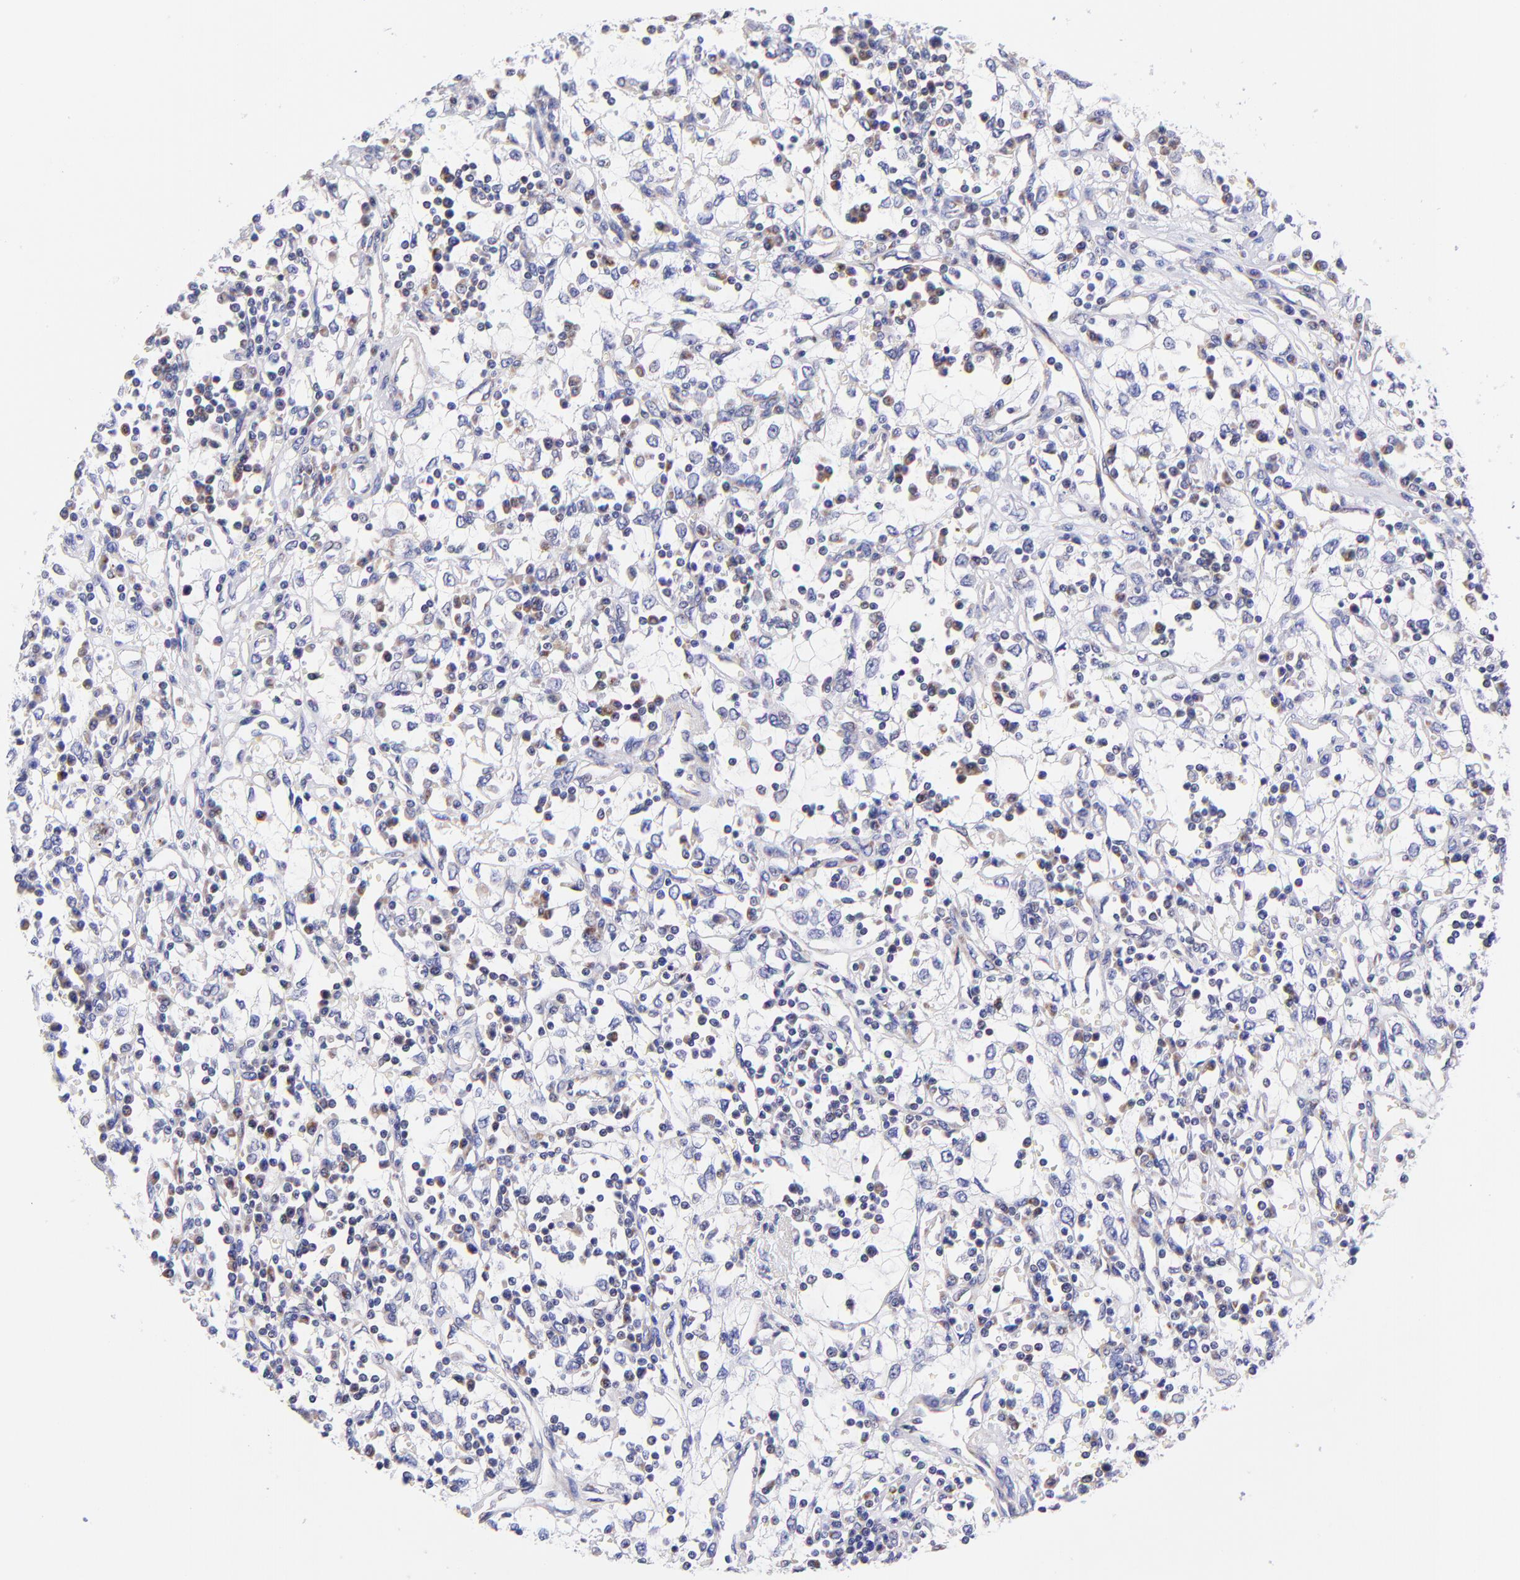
{"staining": {"intensity": "negative", "quantity": "none", "location": "none"}, "tissue": "renal cancer", "cell_type": "Tumor cells", "image_type": "cancer", "snomed": [{"axis": "morphology", "description": "Adenocarcinoma, NOS"}, {"axis": "topography", "description": "Kidney"}], "caption": "Tumor cells are negative for brown protein staining in adenocarcinoma (renal).", "gene": "NDUFB7", "patient": {"sex": "male", "age": 82}}